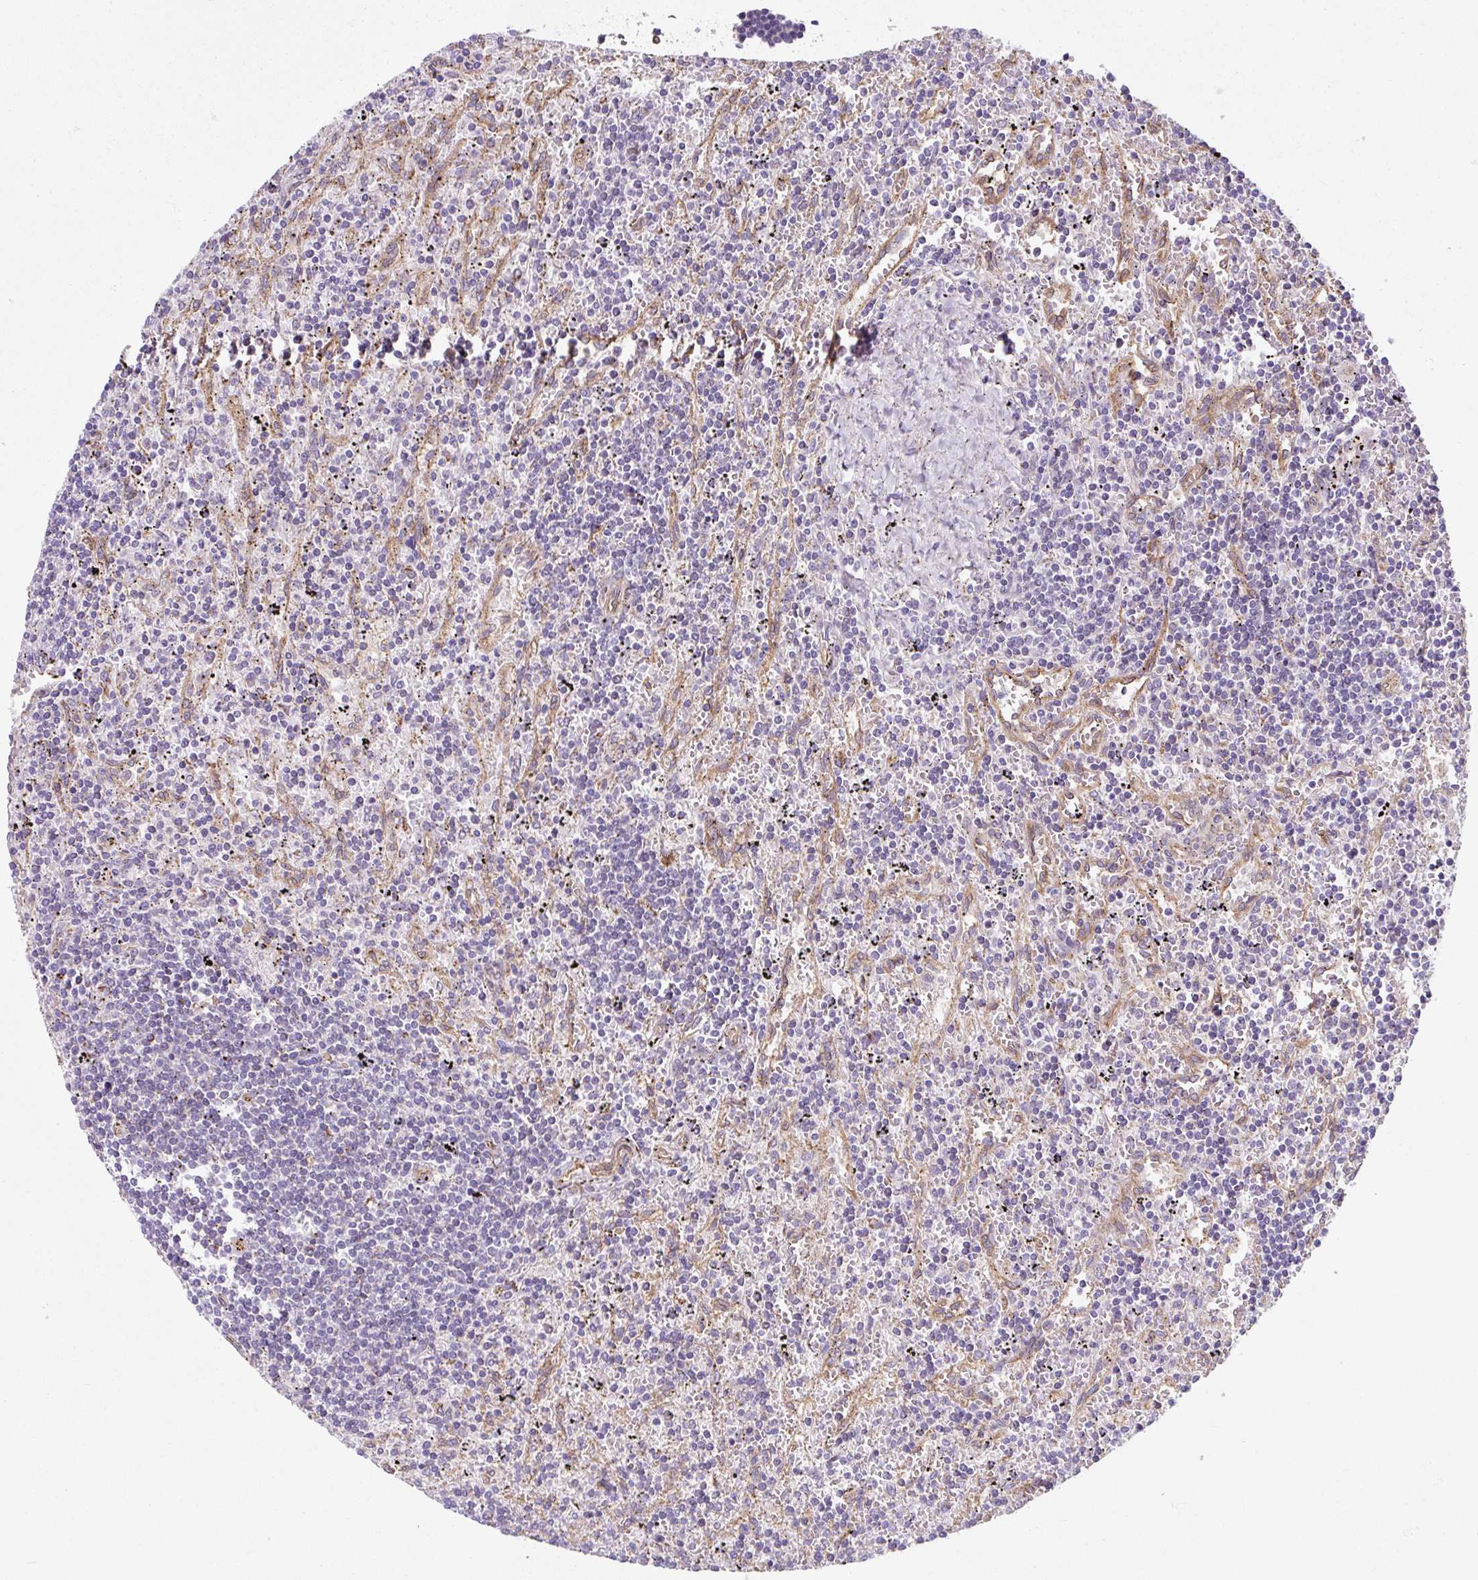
{"staining": {"intensity": "negative", "quantity": "none", "location": "none"}, "tissue": "lymphoma", "cell_type": "Tumor cells", "image_type": "cancer", "snomed": [{"axis": "morphology", "description": "Malignant lymphoma, non-Hodgkin's type, Low grade"}, {"axis": "topography", "description": "Spleen"}], "caption": "DAB (3,3'-diaminobenzidine) immunohistochemical staining of human lymphoma displays no significant staining in tumor cells. The staining was performed using DAB (3,3'-diaminobenzidine) to visualize the protein expression in brown, while the nuclei were stained in blue with hematoxylin (Magnification: 20x).", "gene": "ANKUB1", "patient": {"sex": "male", "age": 76}}